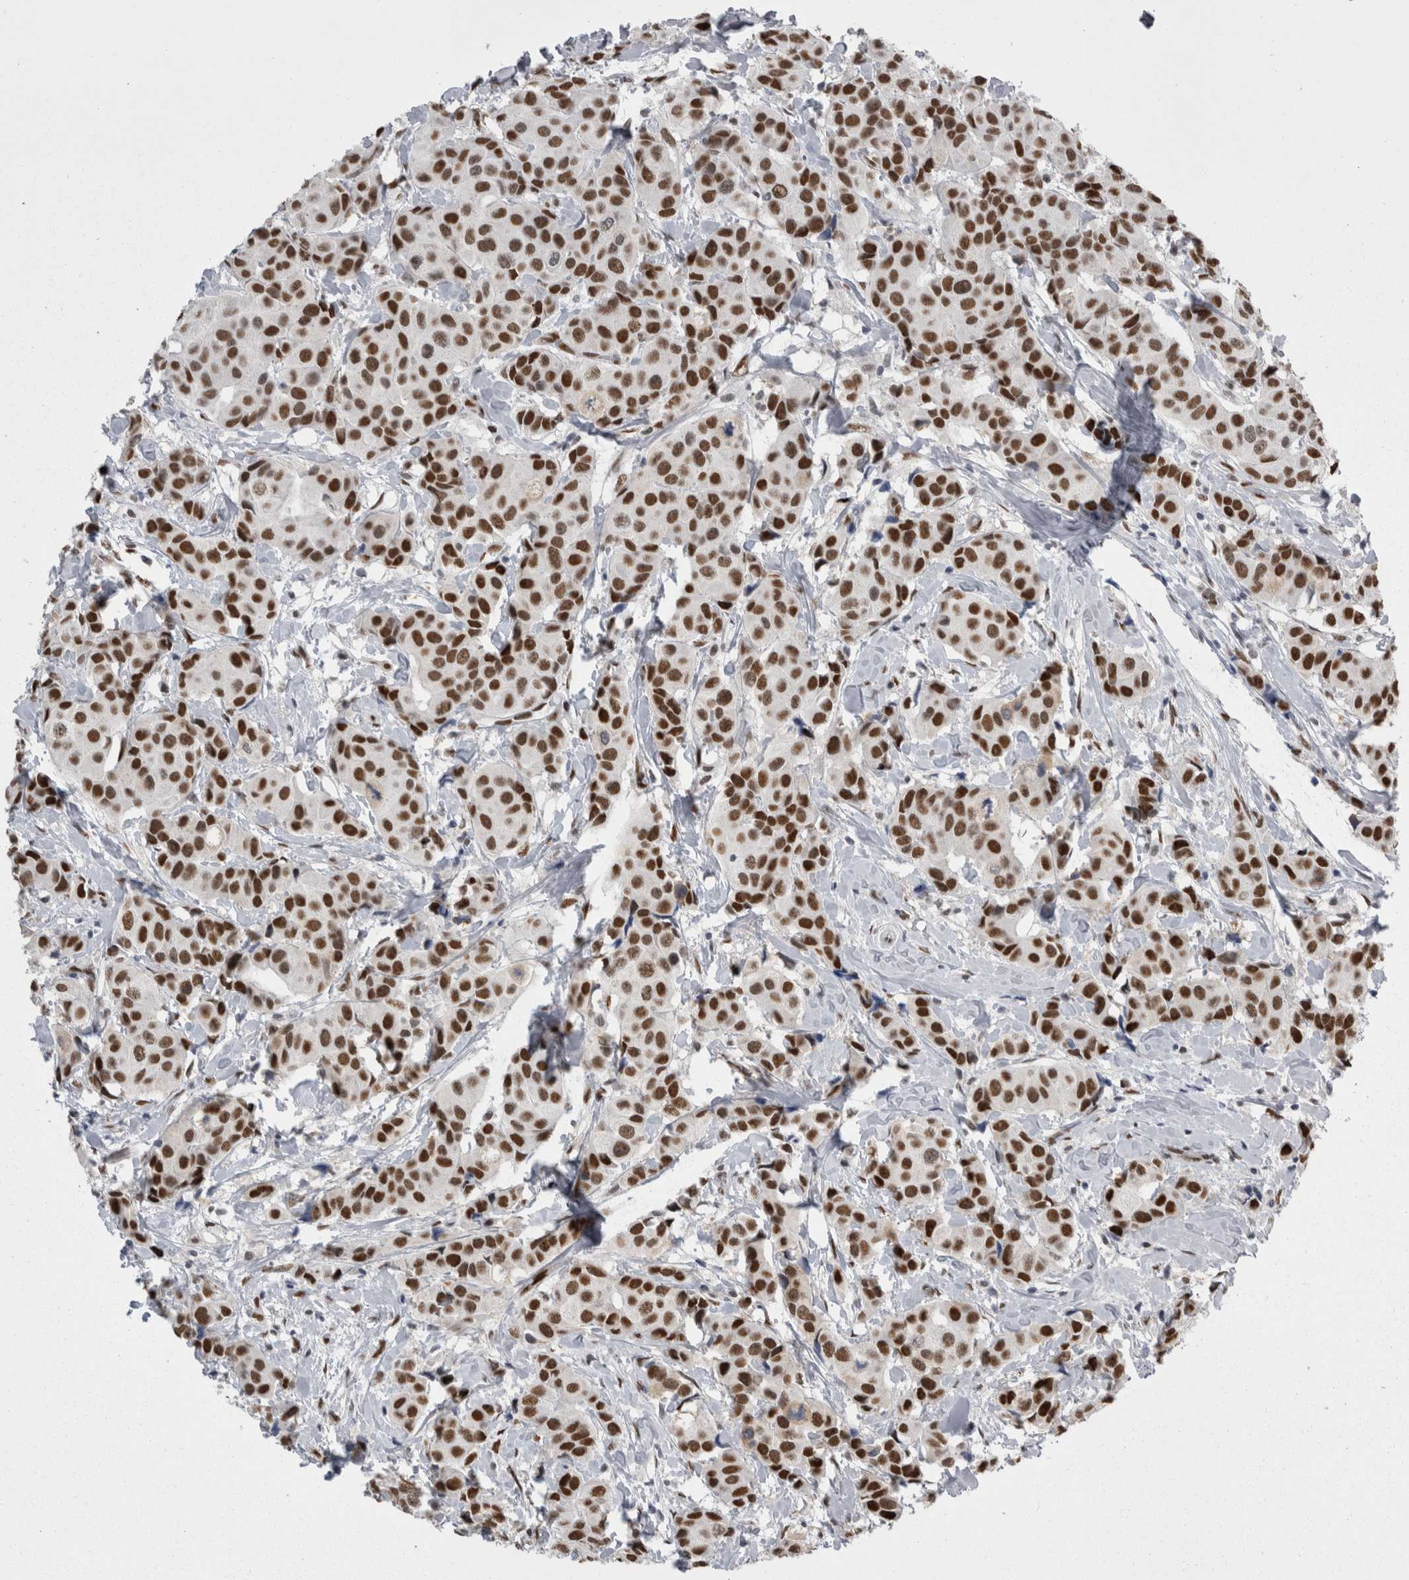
{"staining": {"intensity": "strong", "quantity": ">75%", "location": "nuclear"}, "tissue": "breast cancer", "cell_type": "Tumor cells", "image_type": "cancer", "snomed": [{"axis": "morphology", "description": "Normal tissue, NOS"}, {"axis": "morphology", "description": "Duct carcinoma"}, {"axis": "topography", "description": "Breast"}], "caption": "DAB immunohistochemical staining of breast invasive ductal carcinoma shows strong nuclear protein expression in about >75% of tumor cells.", "gene": "C1orf54", "patient": {"sex": "female", "age": 39}}